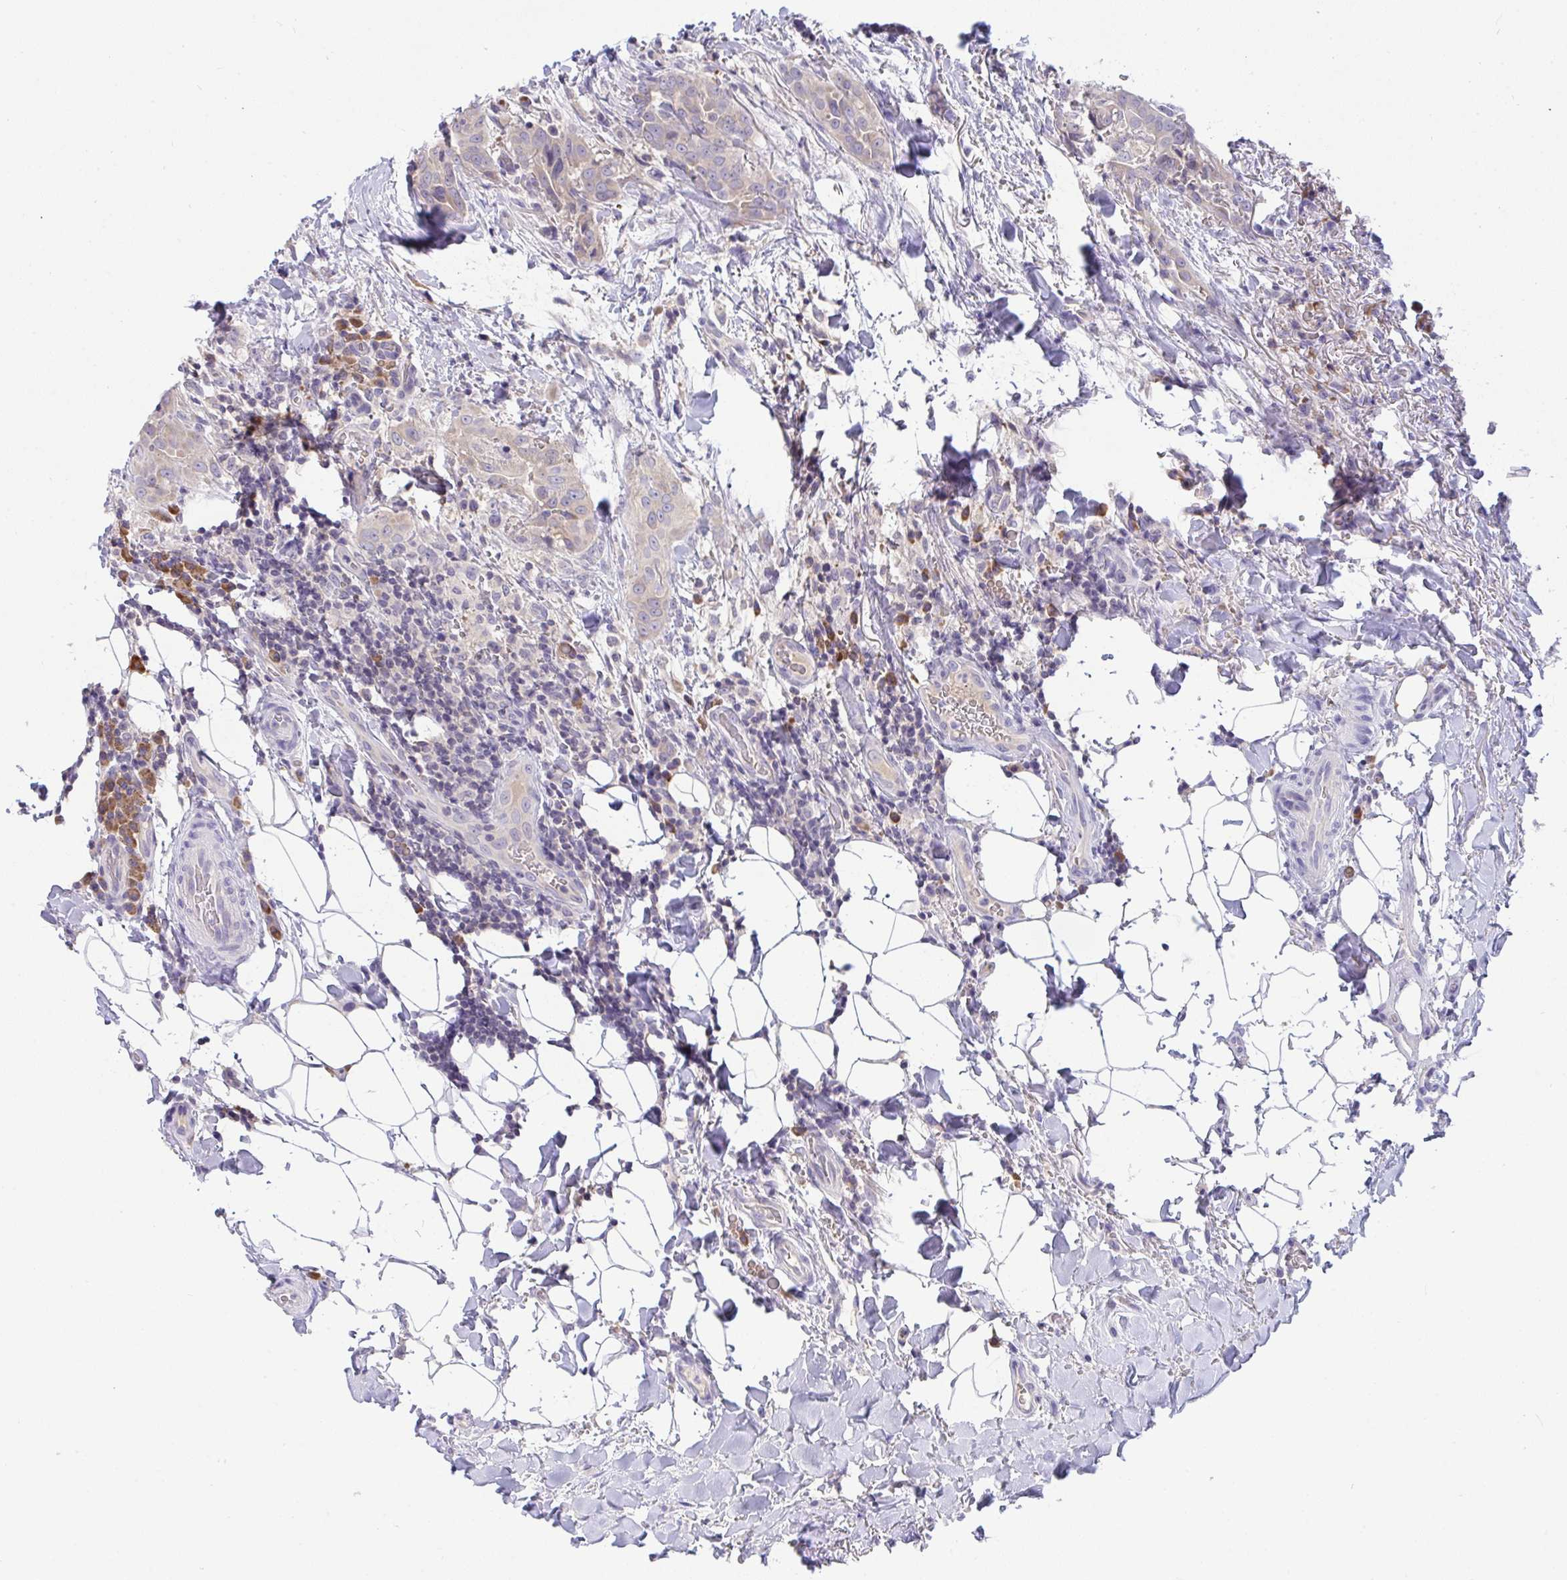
{"staining": {"intensity": "negative", "quantity": "none", "location": "none"}, "tissue": "thyroid cancer", "cell_type": "Tumor cells", "image_type": "cancer", "snomed": [{"axis": "morphology", "description": "Papillary adenocarcinoma, NOS"}, {"axis": "topography", "description": "Thyroid gland"}], "caption": "Tumor cells show no significant expression in thyroid cancer (papillary adenocarcinoma). Nuclei are stained in blue.", "gene": "TMEM41A", "patient": {"sex": "male", "age": 61}}